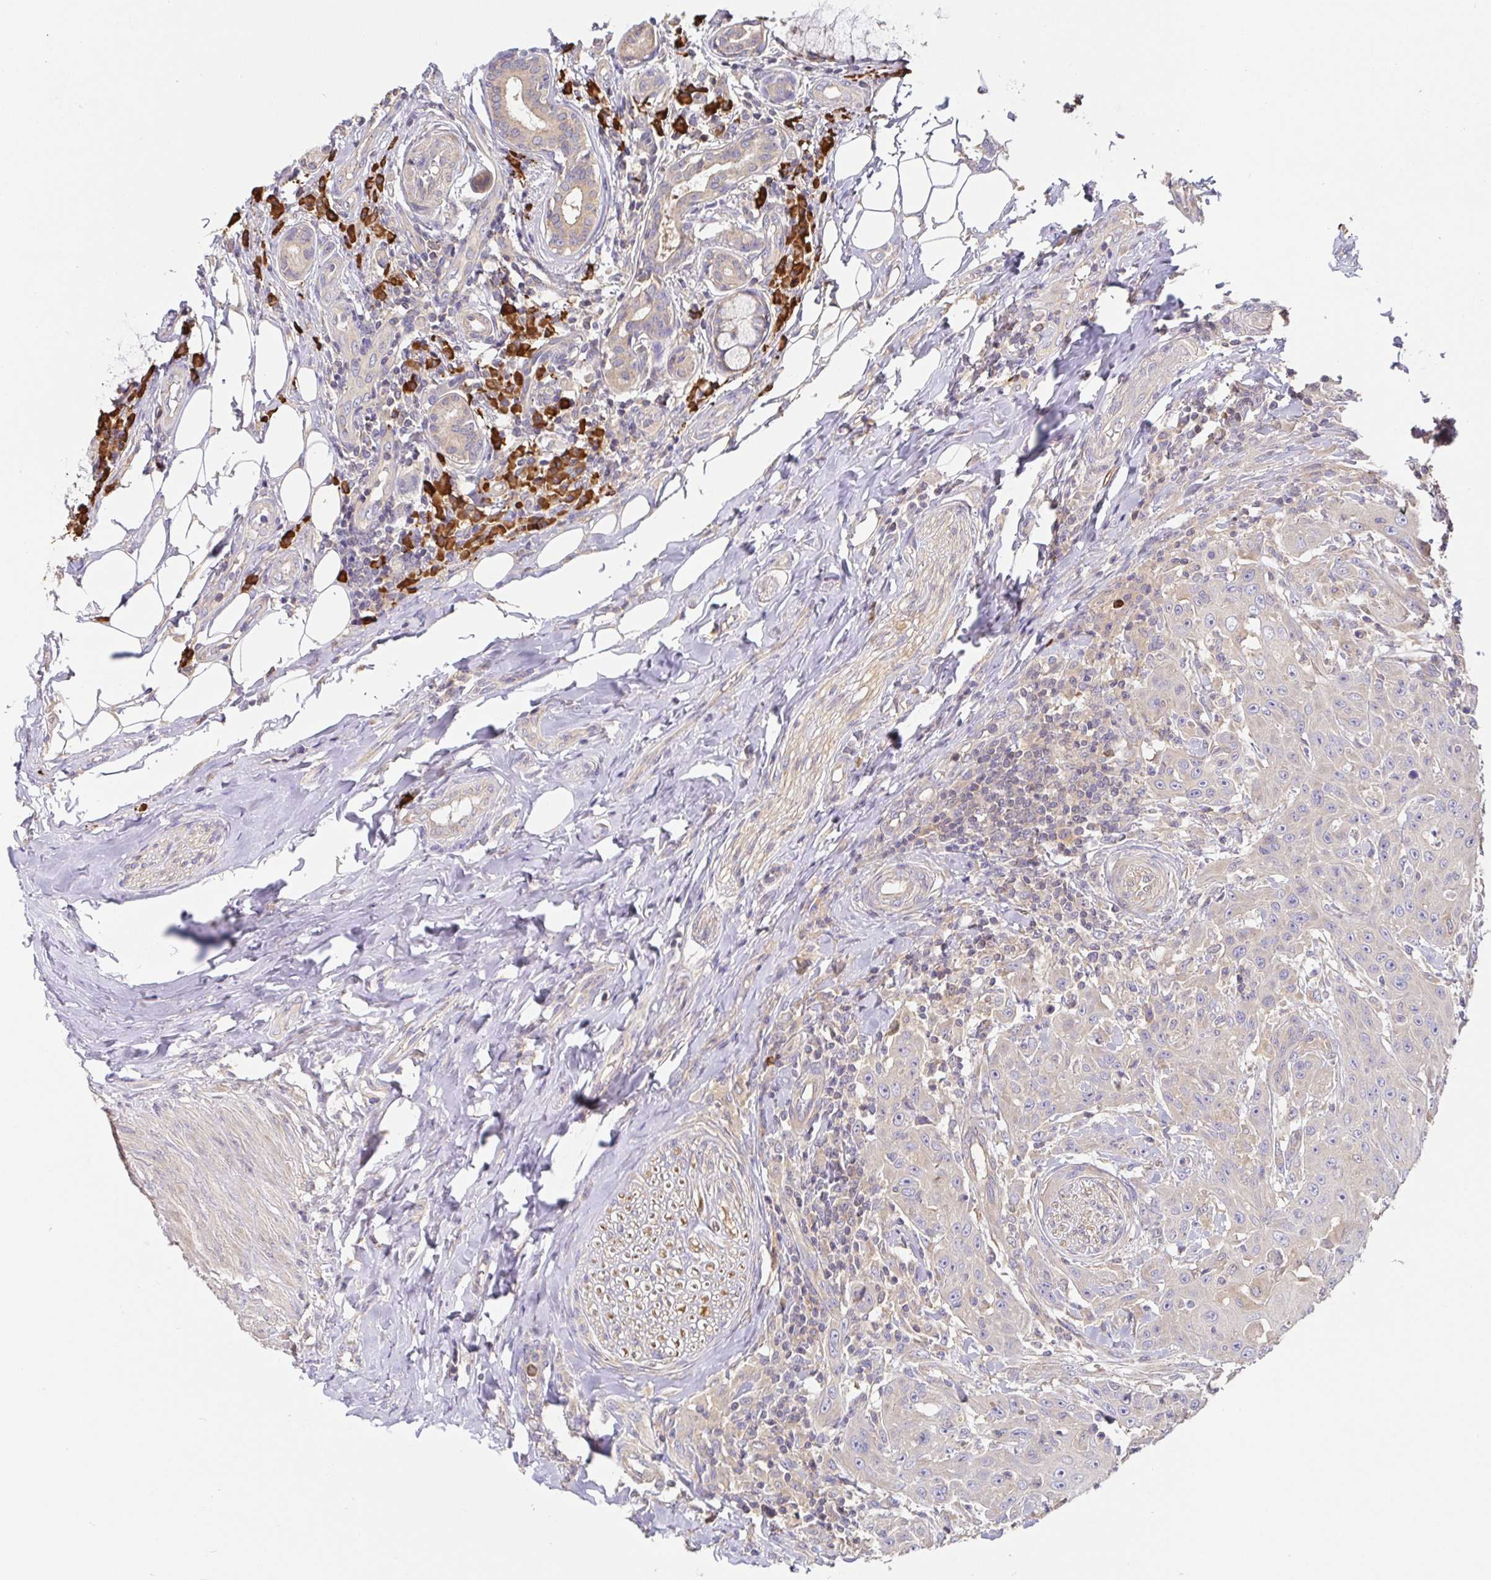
{"staining": {"intensity": "negative", "quantity": "none", "location": "none"}, "tissue": "head and neck cancer", "cell_type": "Tumor cells", "image_type": "cancer", "snomed": [{"axis": "morphology", "description": "Normal tissue, NOS"}, {"axis": "morphology", "description": "Squamous cell carcinoma, NOS"}, {"axis": "topography", "description": "Oral tissue"}, {"axis": "topography", "description": "Head-Neck"}], "caption": "Histopathology image shows no protein expression in tumor cells of head and neck cancer tissue.", "gene": "HAGH", "patient": {"sex": "female", "age": 55}}